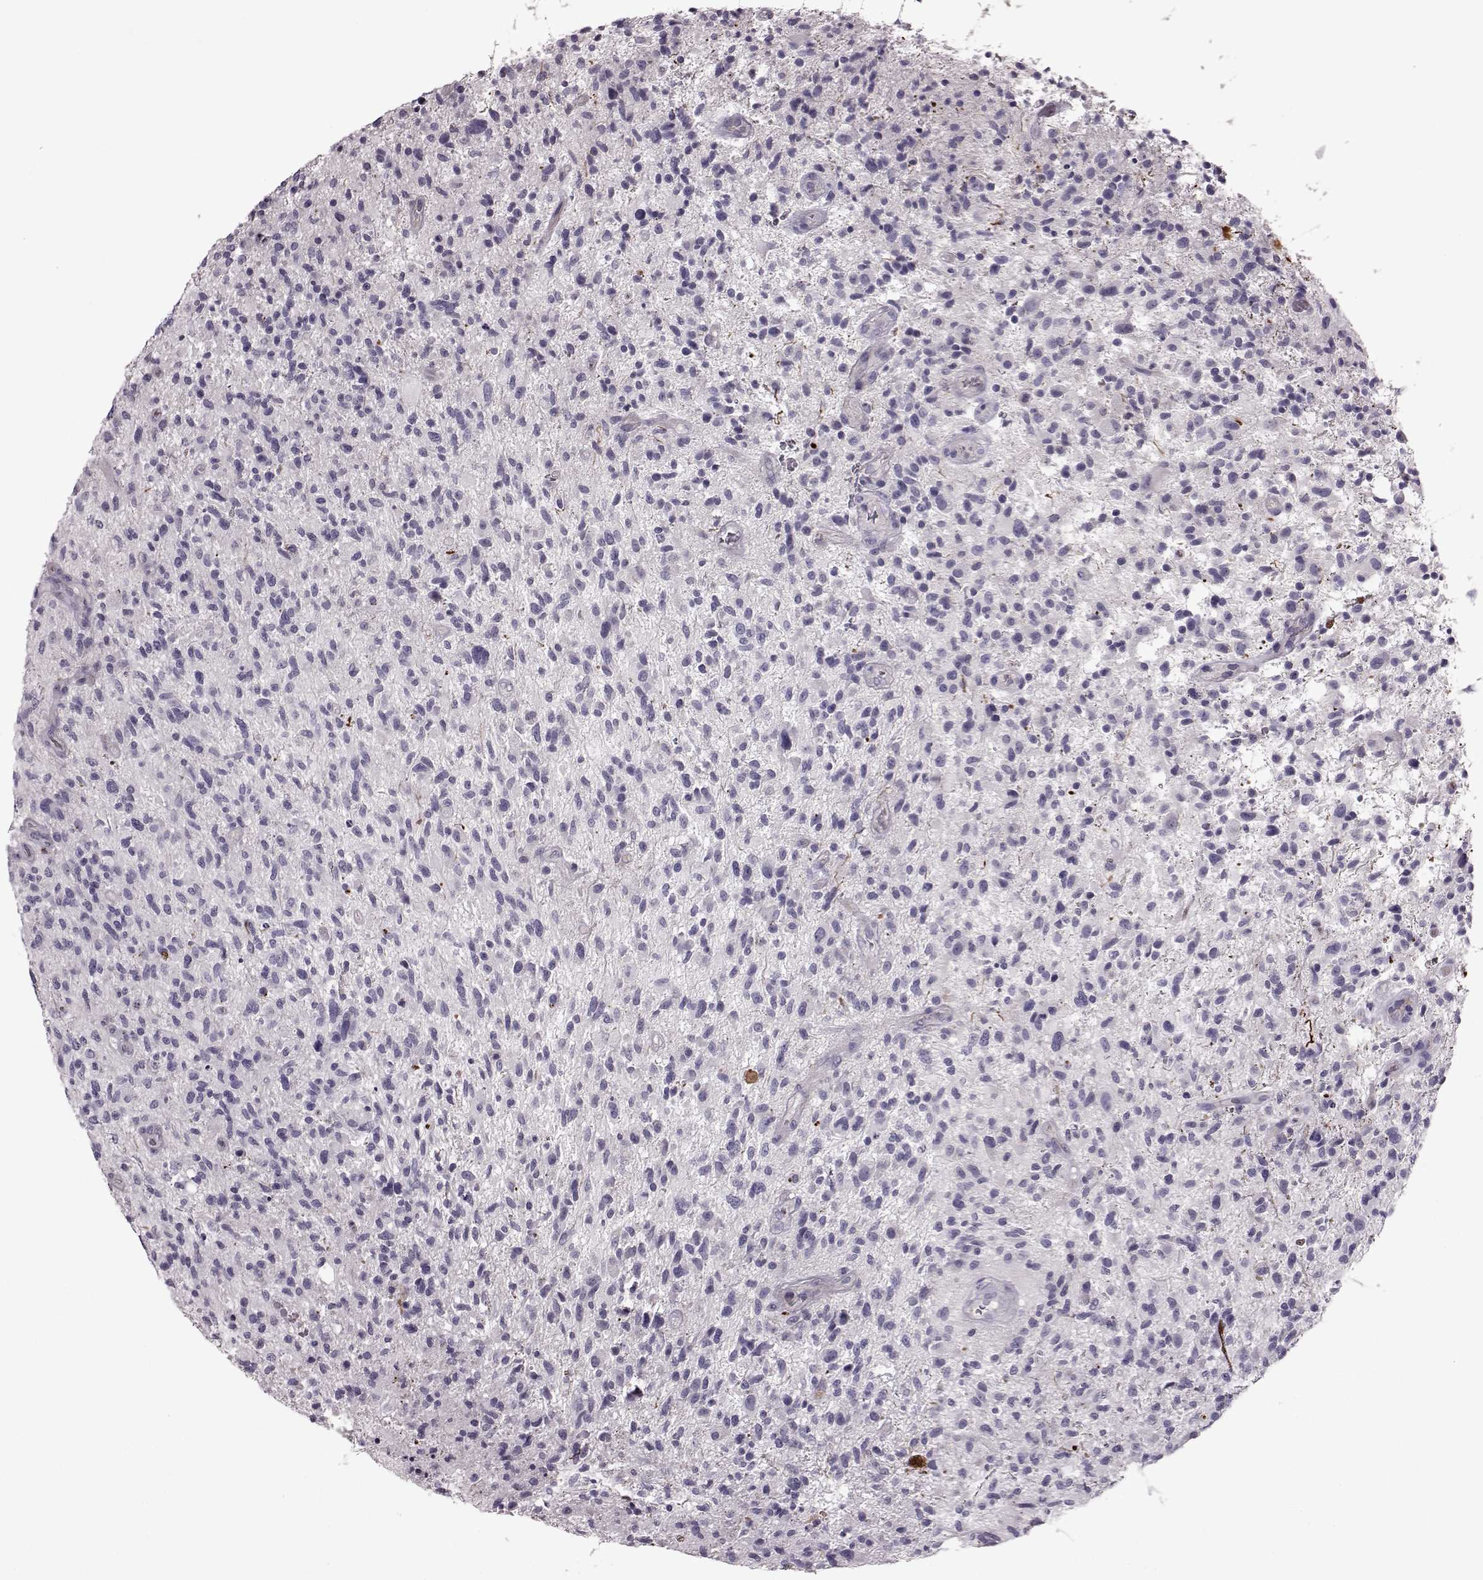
{"staining": {"intensity": "negative", "quantity": "none", "location": "none"}, "tissue": "glioma", "cell_type": "Tumor cells", "image_type": "cancer", "snomed": [{"axis": "morphology", "description": "Glioma, malignant, High grade"}, {"axis": "topography", "description": "Brain"}], "caption": "A histopathology image of glioma stained for a protein exhibits no brown staining in tumor cells.", "gene": "SNTG1", "patient": {"sex": "male", "age": 47}}